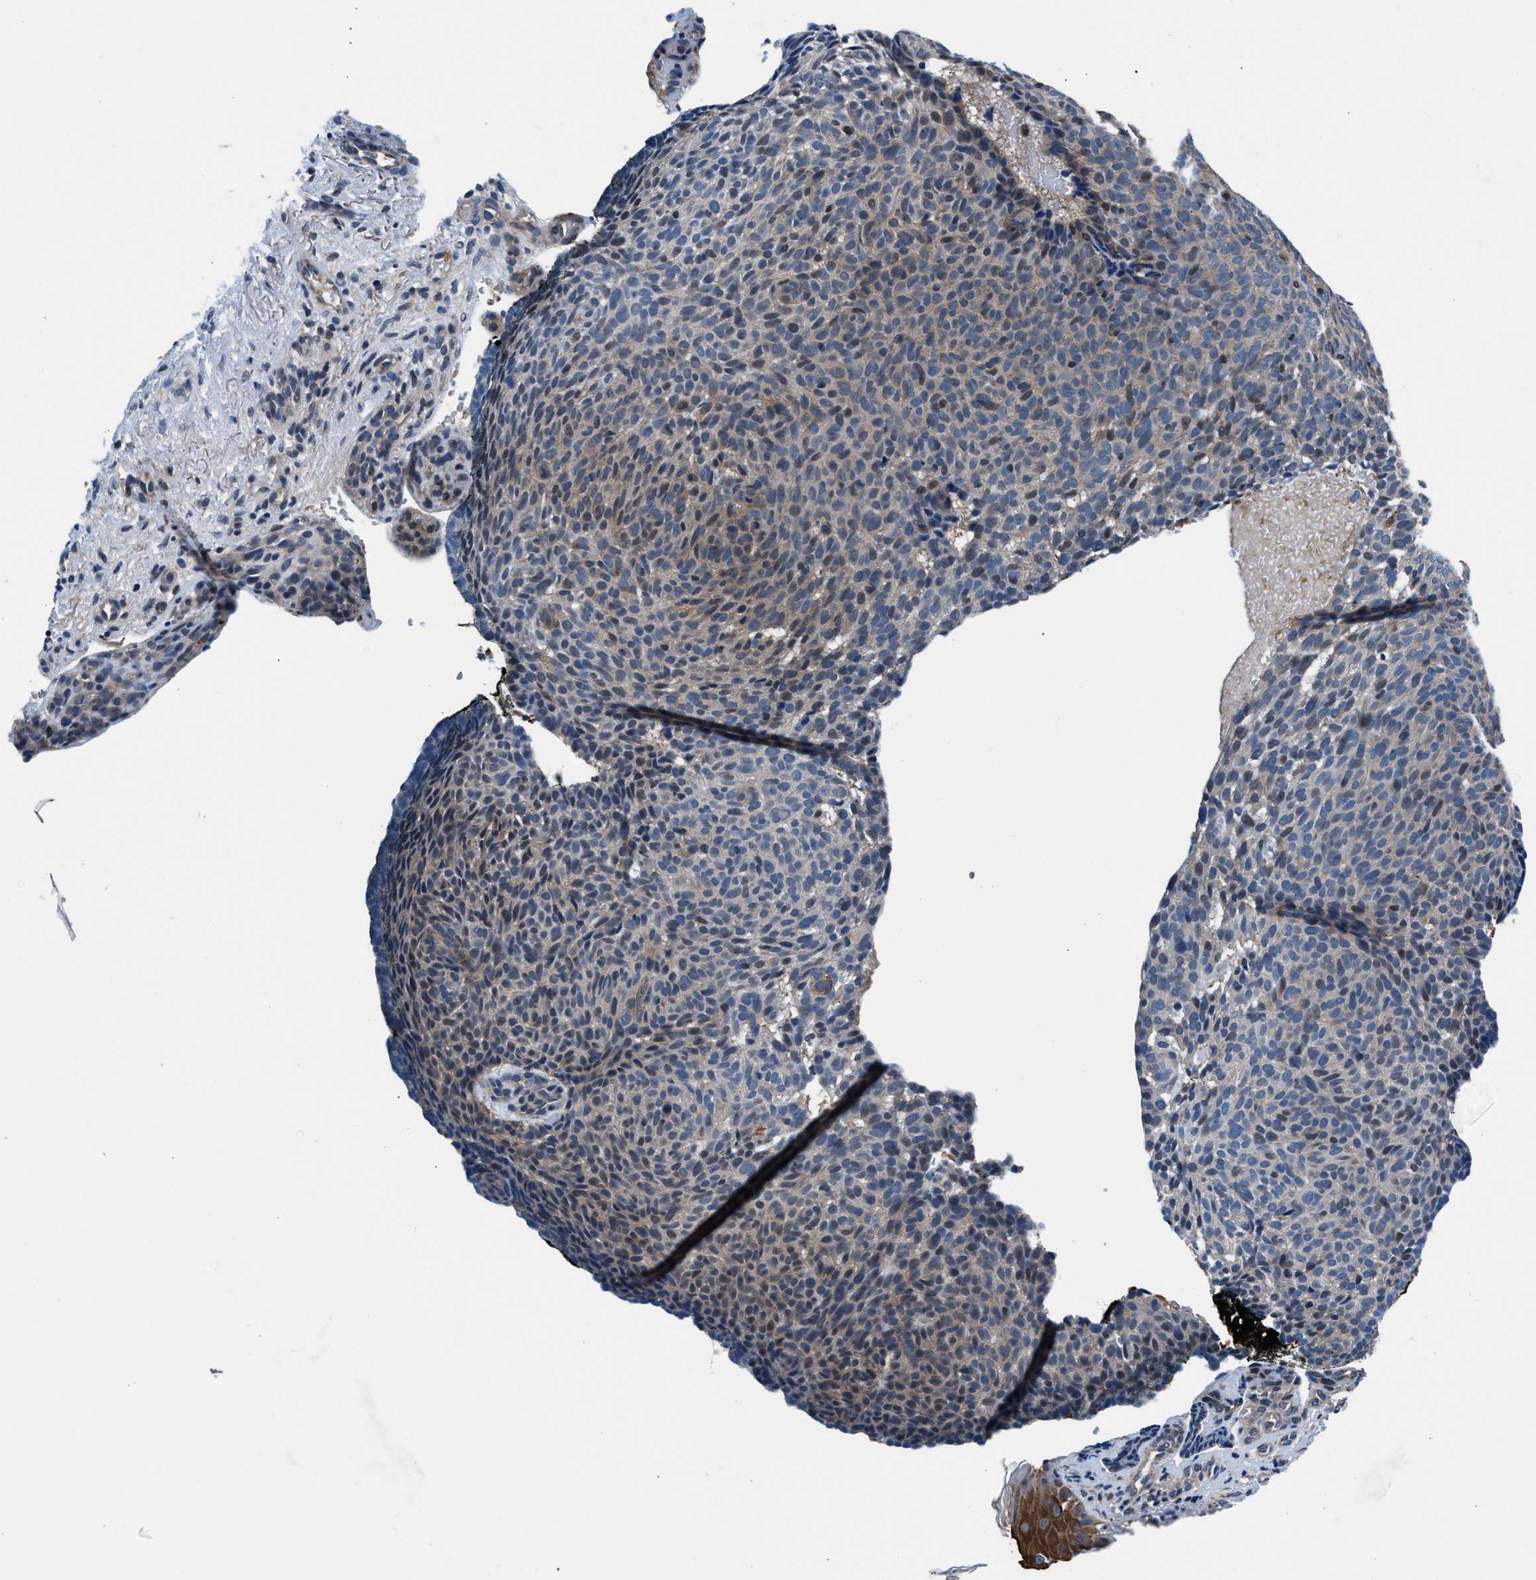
{"staining": {"intensity": "weak", "quantity": "<25%", "location": "cytoplasmic/membranous"}, "tissue": "skin cancer", "cell_type": "Tumor cells", "image_type": "cancer", "snomed": [{"axis": "morphology", "description": "Basal cell carcinoma"}, {"axis": "topography", "description": "Skin"}], "caption": "Human skin cancer (basal cell carcinoma) stained for a protein using IHC demonstrates no positivity in tumor cells.", "gene": "PRPSAP2", "patient": {"sex": "male", "age": 61}}